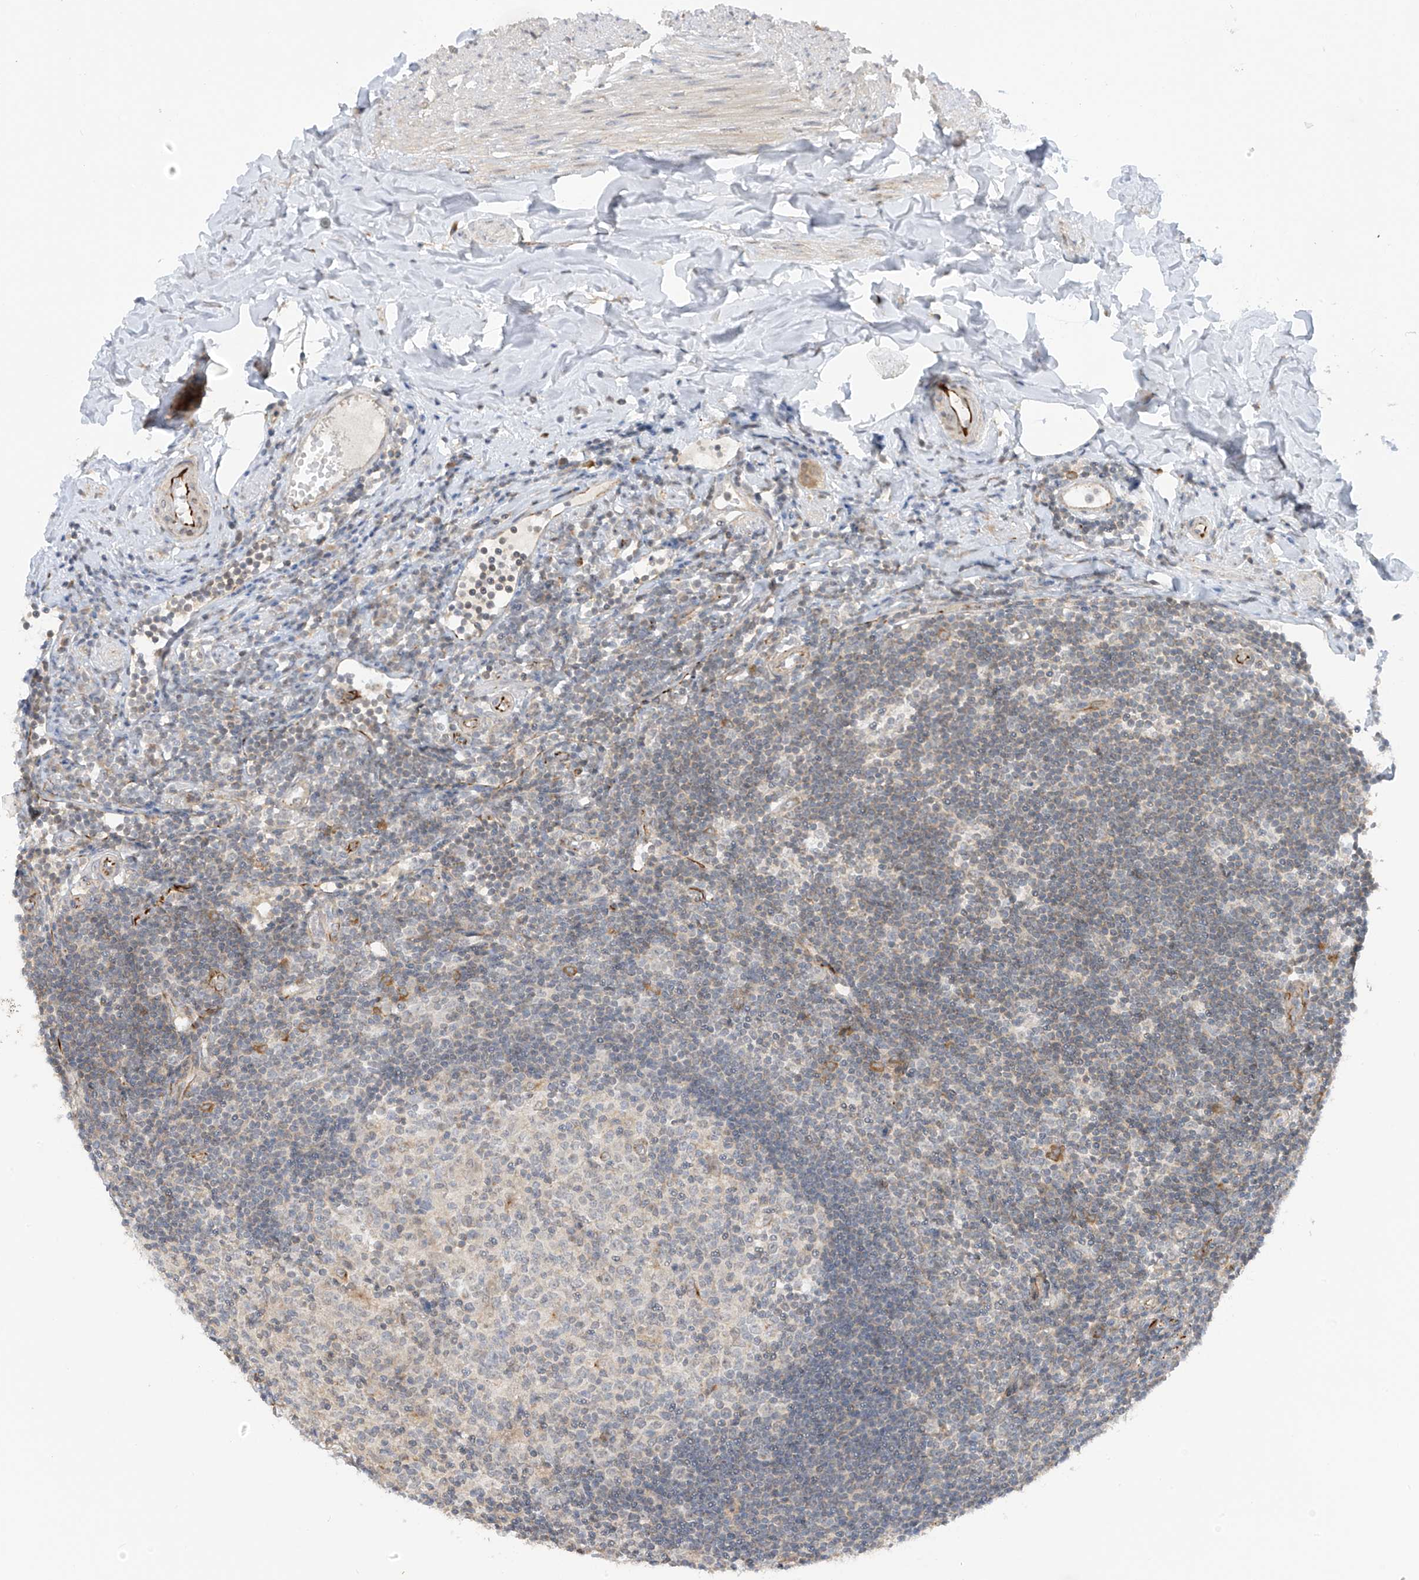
{"staining": {"intensity": "moderate", "quantity": "25%-75%", "location": "cytoplasmic/membranous"}, "tissue": "appendix", "cell_type": "Glandular cells", "image_type": "normal", "snomed": [{"axis": "morphology", "description": "Normal tissue, NOS"}, {"axis": "topography", "description": "Appendix"}], "caption": "An IHC histopathology image of benign tissue is shown. Protein staining in brown highlights moderate cytoplasmic/membranous positivity in appendix within glandular cells. The staining was performed using DAB (3,3'-diaminobenzidine), with brown indicating positive protein expression. Nuclei are stained blue with hematoxylin.", "gene": "HS6ST2", "patient": {"sex": "female", "age": 54}}